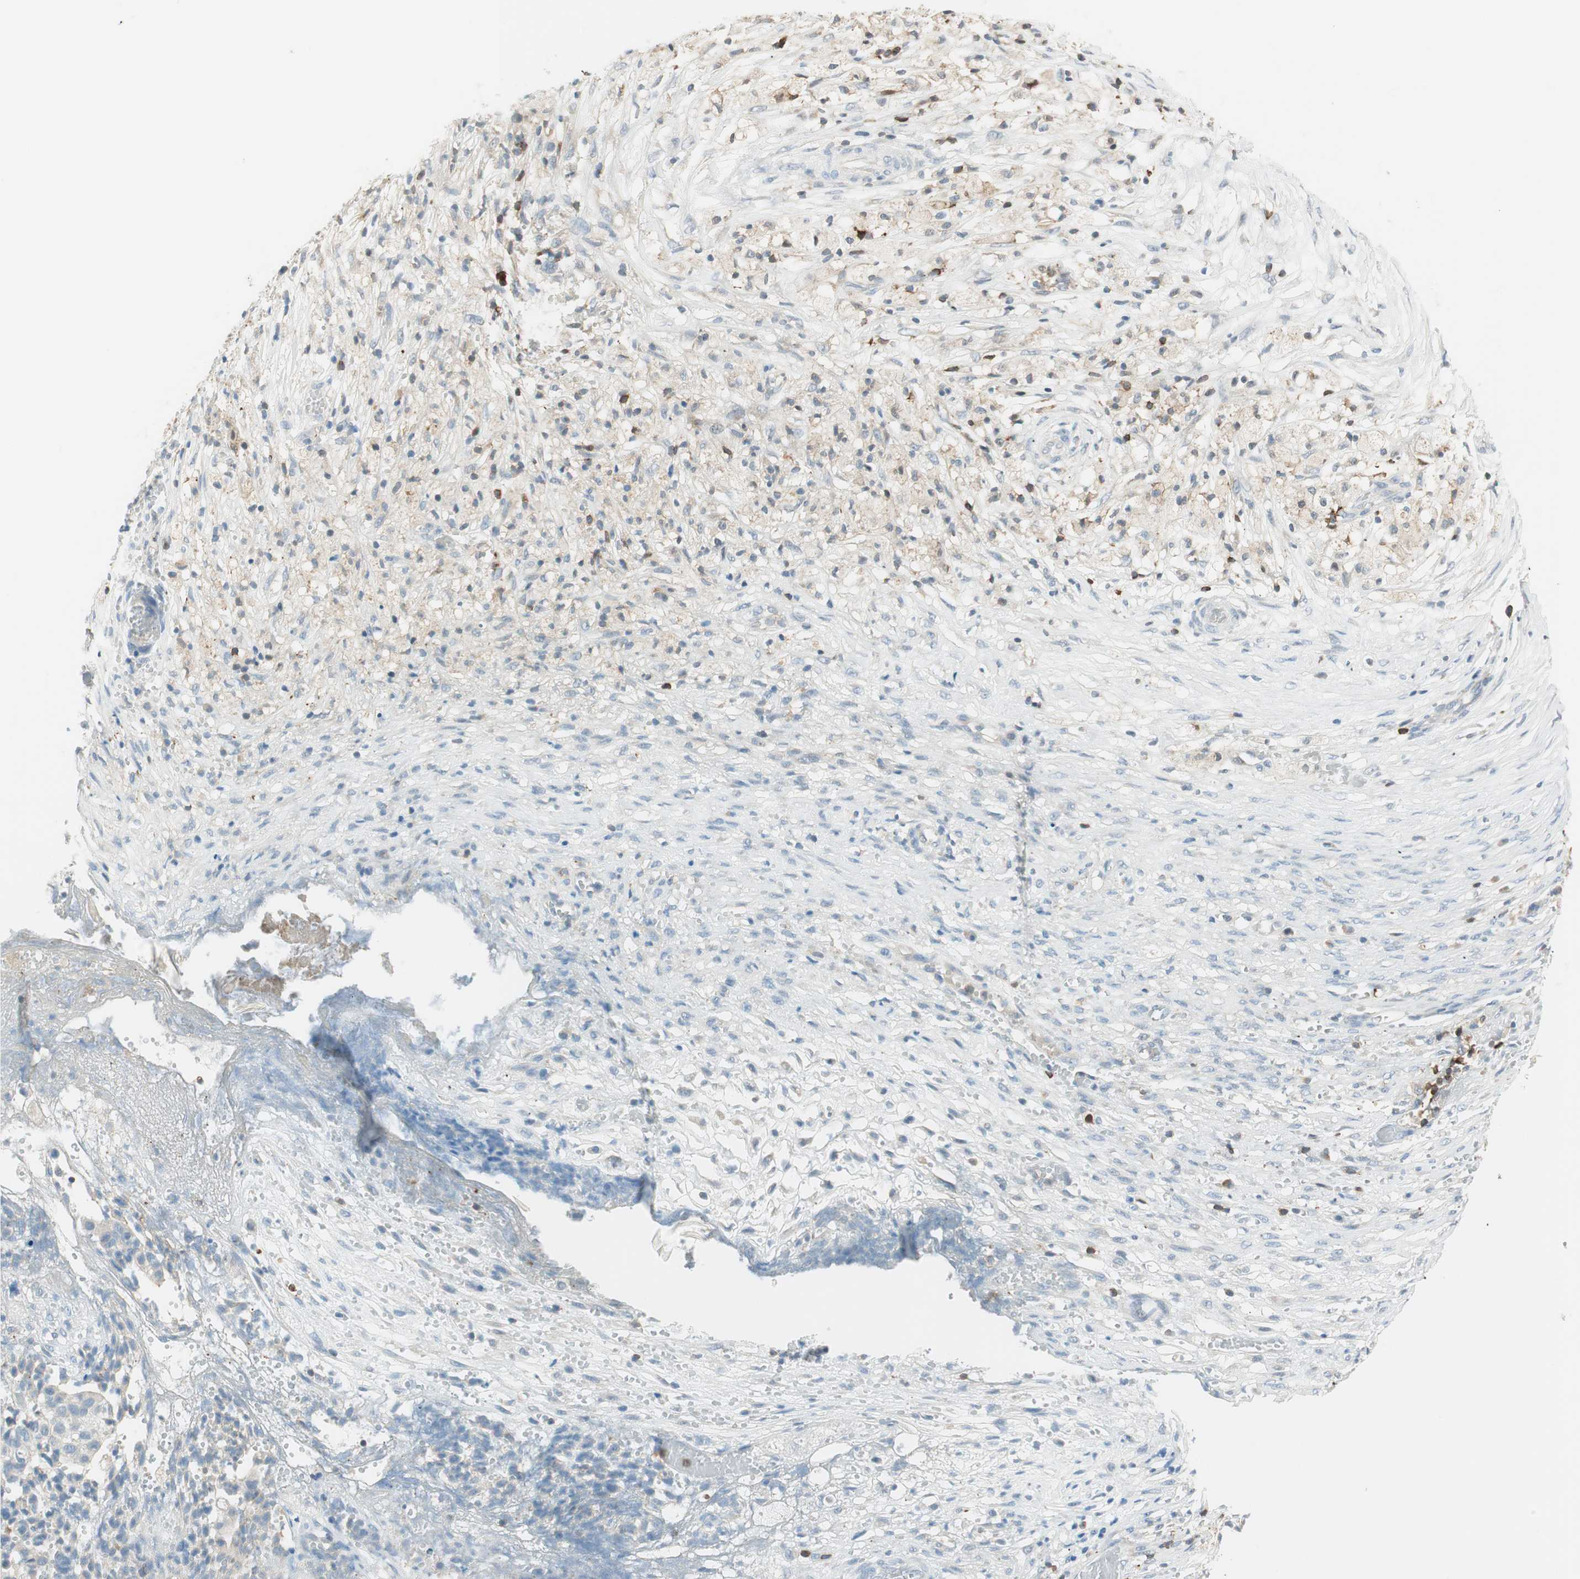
{"staining": {"intensity": "weak", "quantity": "25%-75%", "location": "cytoplasmic/membranous"}, "tissue": "ovarian cancer", "cell_type": "Tumor cells", "image_type": "cancer", "snomed": [{"axis": "morphology", "description": "Carcinoma, endometroid"}, {"axis": "topography", "description": "Ovary"}], "caption": "Endometroid carcinoma (ovarian) was stained to show a protein in brown. There is low levels of weak cytoplasmic/membranous staining in approximately 25%-75% of tumor cells.", "gene": "HPGD", "patient": {"sex": "female", "age": 42}}